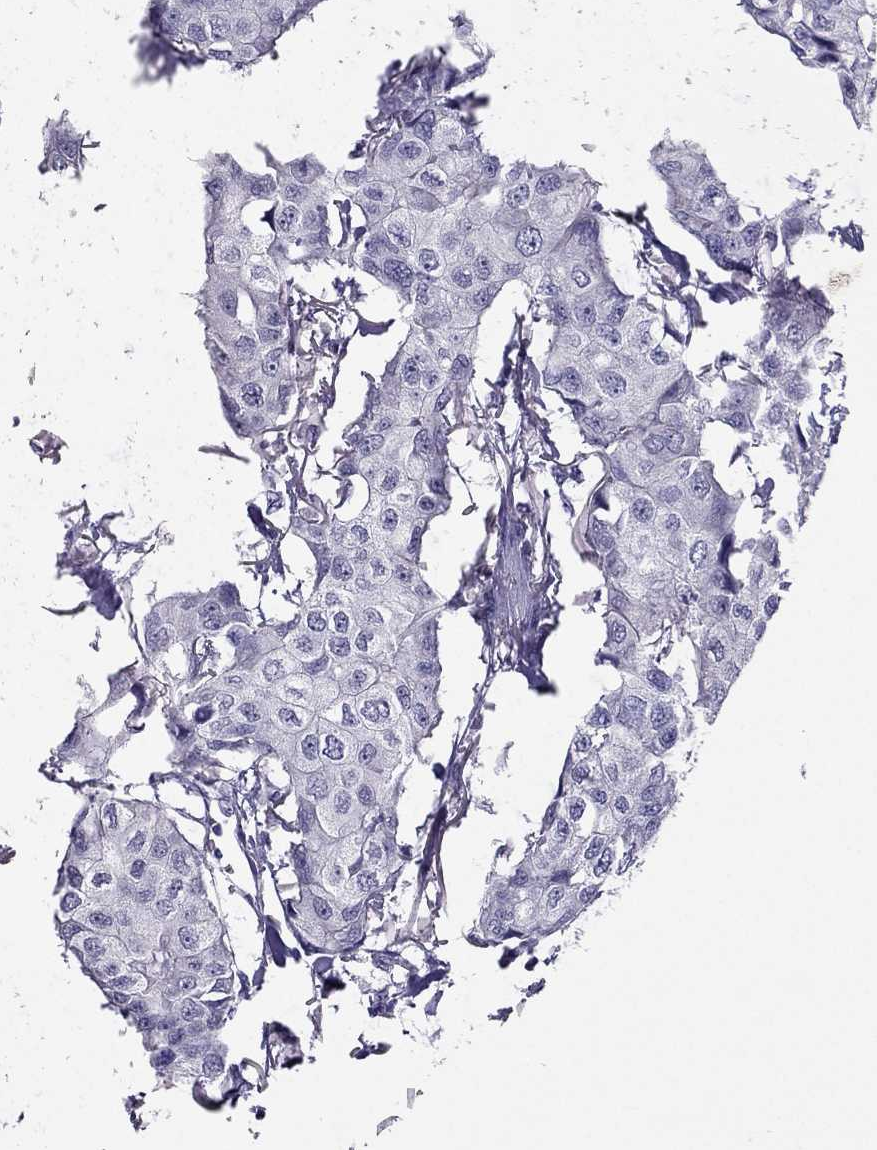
{"staining": {"intensity": "negative", "quantity": "none", "location": "none"}, "tissue": "breast cancer", "cell_type": "Tumor cells", "image_type": "cancer", "snomed": [{"axis": "morphology", "description": "Duct carcinoma"}, {"axis": "topography", "description": "Breast"}], "caption": "High magnification brightfield microscopy of intraductal carcinoma (breast) stained with DAB (brown) and counterstained with hematoxylin (blue): tumor cells show no significant positivity. Nuclei are stained in blue.", "gene": "RHO", "patient": {"sex": "female", "age": 80}}